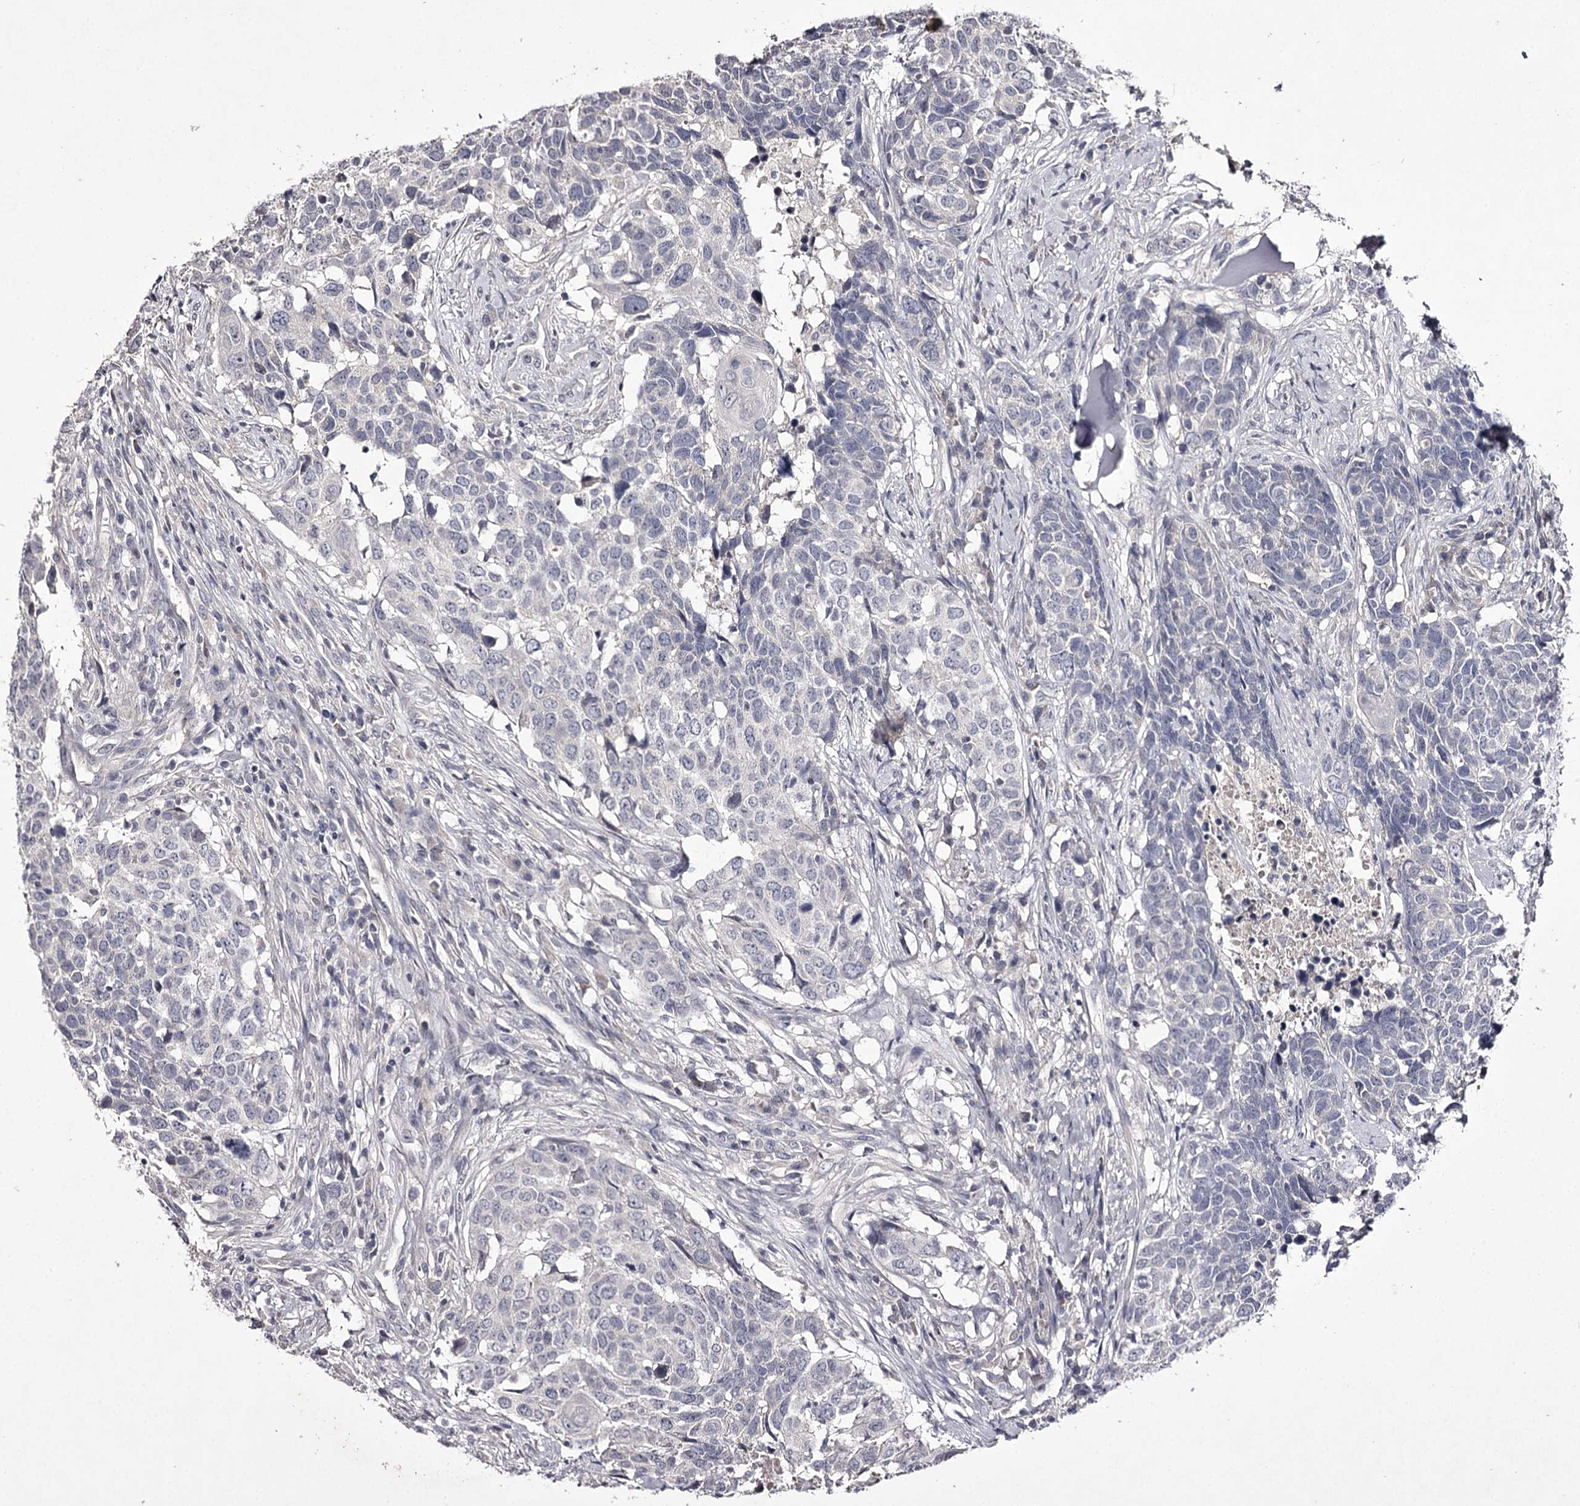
{"staining": {"intensity": "negative", "quantity": "none", "location": "none"}, "tissue": "head and neck cancer", "cell_type": "Tumor cells", "image_type": "cancer", "snomed": [{"axis": "morphology", "description": "Squamous cell carcinoma, NOS"}, {"axis": "topography", "description": "Head-Neck"}], "caption": "High magnification brightfield microscopy of head and neck cancer stained with DAB (3,3'-diaminobenzidine) (brown) and counterstained with hematoxylin (blue): tumor cells show no significant positivity. (DAB immunohistochemistry visualized using brightfield microscopy, high magnification).", "gene": "PRM2", "patient": {"sex": "male", "age": 66}}